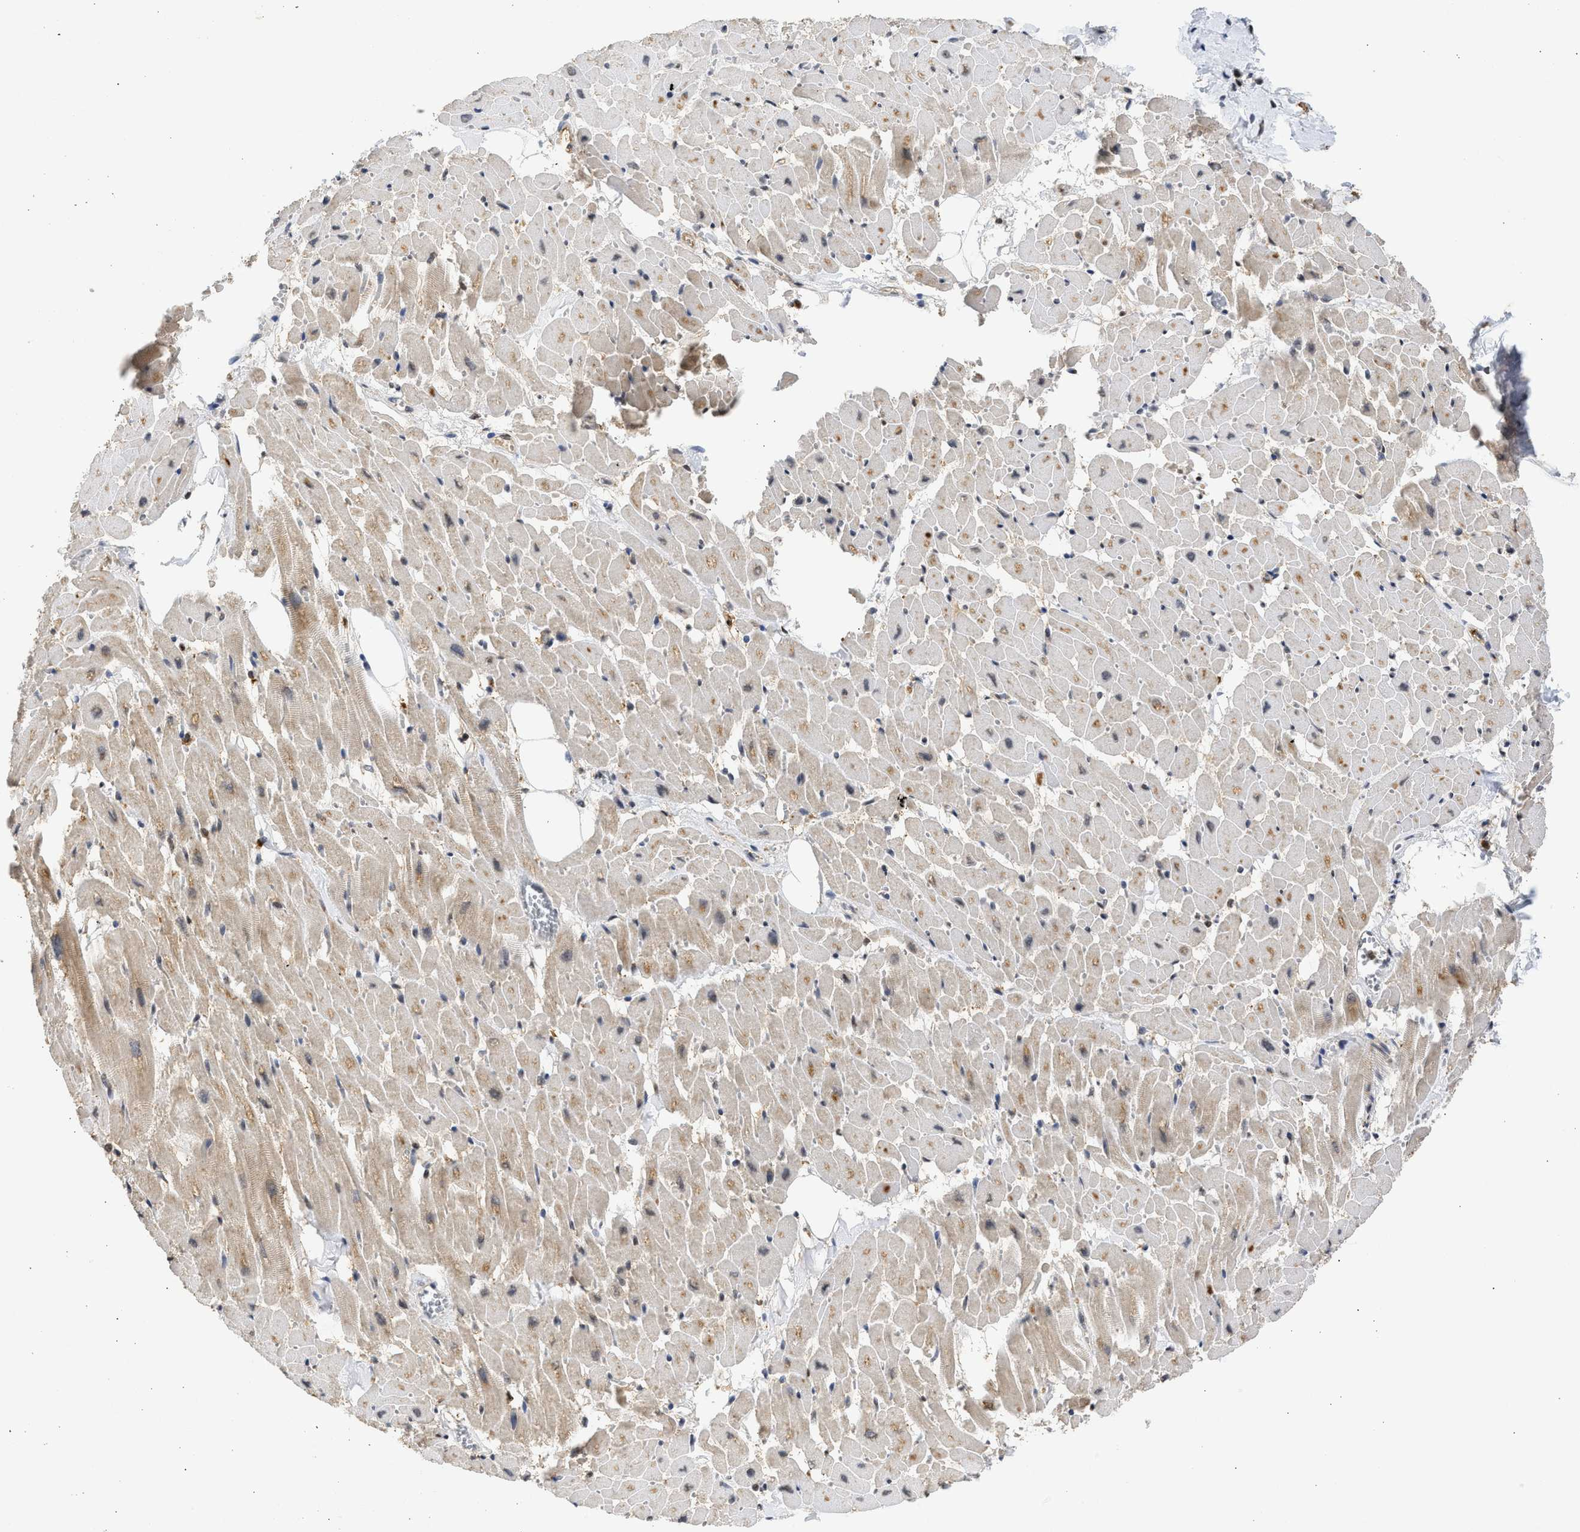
{"staining": {"intensity": "moderate", "quantity": "25%-75%", "location": "cytoplasmic/membranous"}, "tissue": "heart muscle", "cell_type": "Cardiomyocytes", "image_type": "normal", "snomed": [{"axis": "morphology", "description": "Normal tissue, NOS"}, {"axis": "topography", "description": "Heart"}], "caption": "Moderate cytoplasmic/membranous positivity is identified in about 25%-75% of cardiomyocytes in benign heart muscle. The staining is performed using DAB brown chromogen to label protein expression. The nuclei are counter-stained blue using hematoxylin.", "gene": "ENSG00000142539", "patient": {"sex": "female", "age": 19}}